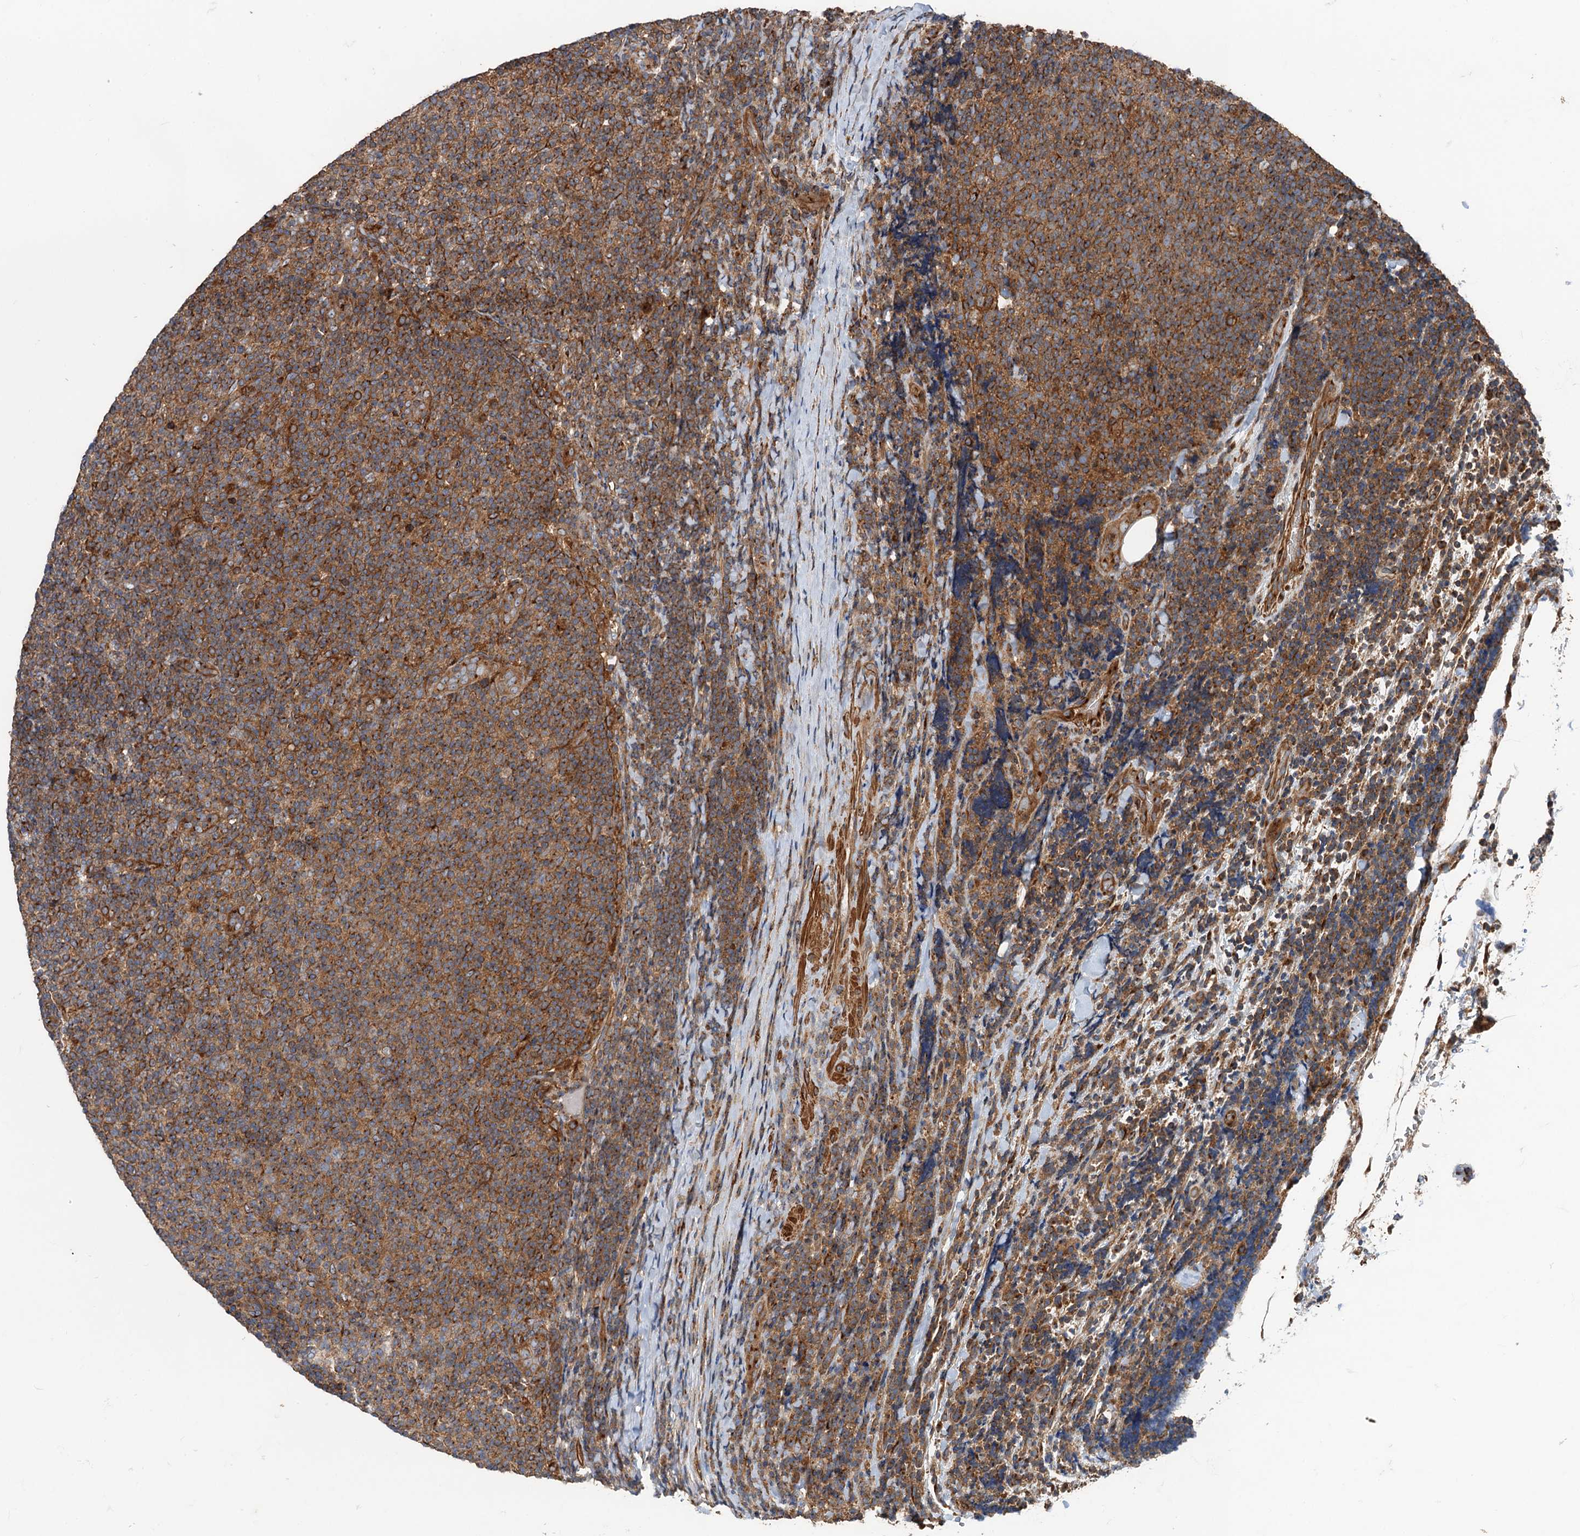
{"staining": {"intensity": "moderate", "quantity": ">75%", "location": "cytoplasmic/membranous"}, "tissue": "lymphoma", "cell_type": "Tumor cells", "image_type": "cancer", "snomed": [{"axis": "morphology", "description": "Malignant lymphoma, non-Hodgkin's type, Low grade"}, {"axis": "topography", "description": "Lymph node"}], "caption": "Human lymphoma stained for a protein (brown) demonstrates moderate cytoplasmic/membranous positive staining in approximately >75% of tumor cells.", "gene": "ANKRD26", "patient": {"sex": "male", "age": 66}}